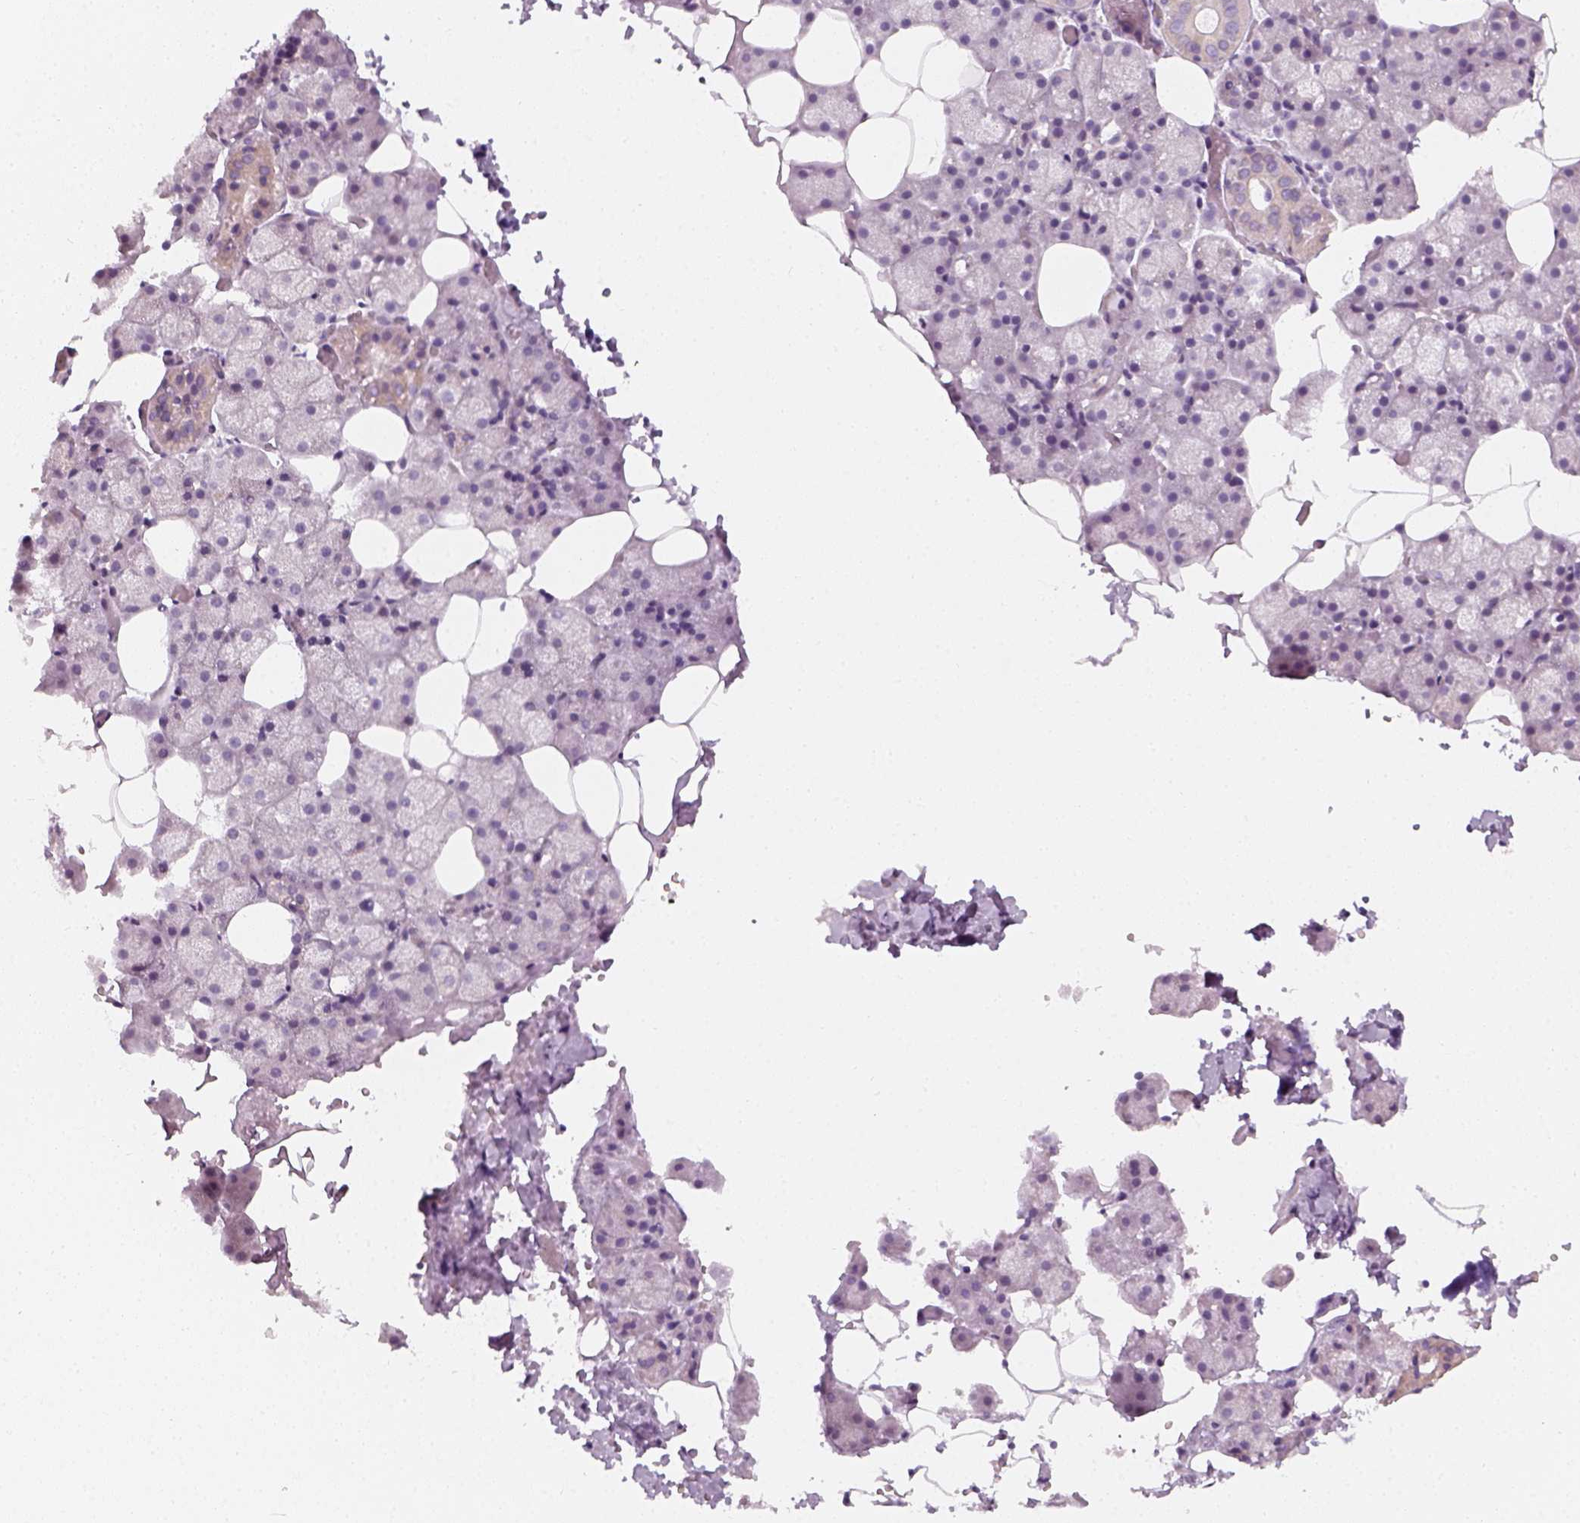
{"staining": {"intensity": "weak", "quantity": "<25%", "location": "cytoplasmic/membranous"}, "tissue": "salivary gland", "cell_type": "Glandular cells", "image_type": "normal", "snomed": [{"axis": "morphology", "description": "Normal tissue, NOS"}, {"axis": "topography", "description": "Salivary gland"}], "caption": "Immunohistochemistry of unremarkable salivary gland displays no expression in glandular cells. (Immunohistochemistry, brightfield microscopy, high magnification).", "gene": "PRAME", "patient": {"sex": "male", "age": 38}}